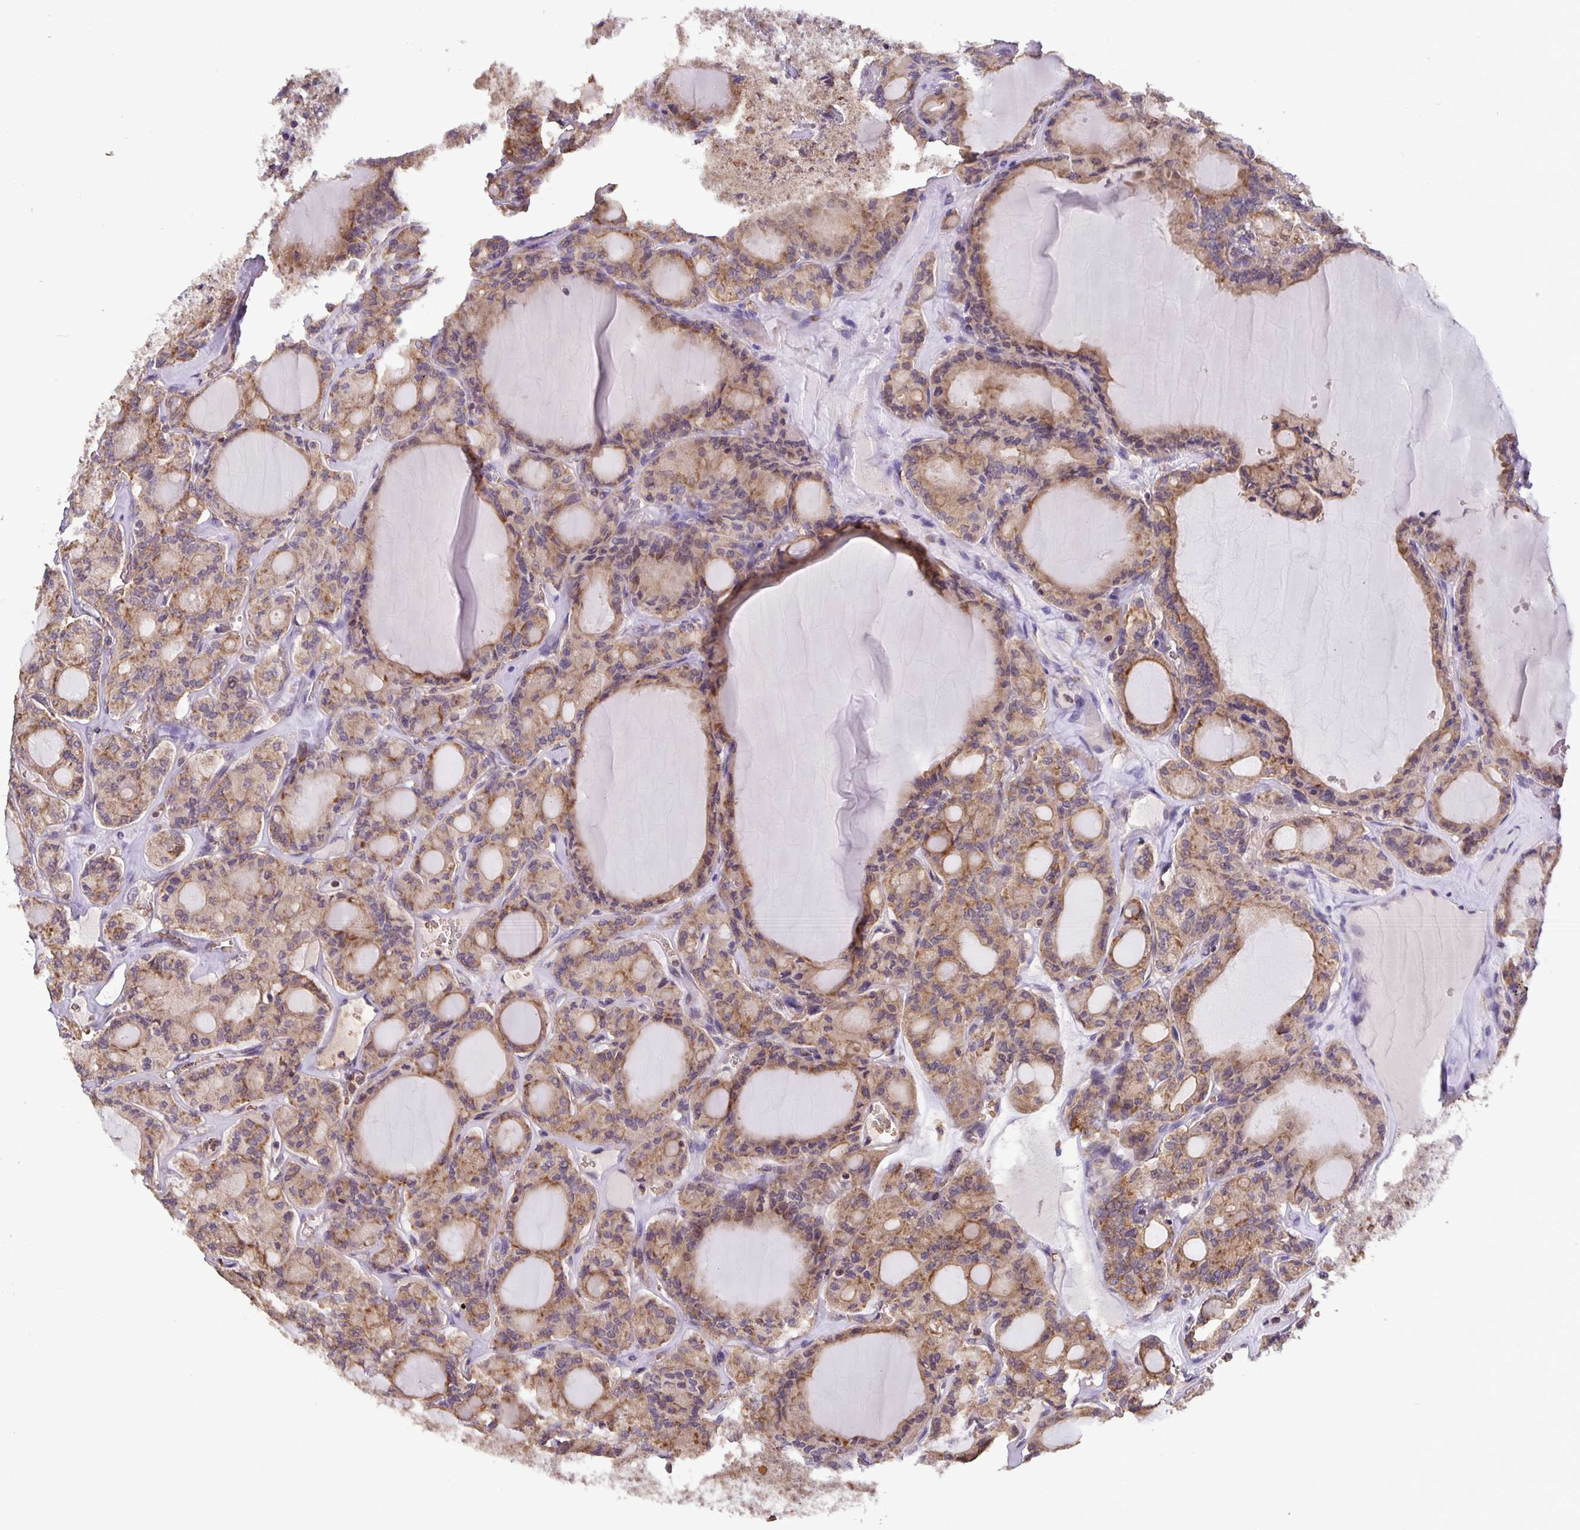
{"staining": {"intensity": "moderate", "quantity": ">75%", "location": "cytoplasmic/membranous"}, "tissue": "thyroid cancer", "cell_type": "Tumor cells", "image_type": "cancer", "snomed": [{"axis": "morphology", "description": "Papillary adenocarcinoma, NOS"}, {"axis": "topography", "description": "Thyroid gland"}], "caption": "This is an image of immunohistochemistry (IHC) staining of thyroid cancer (papillary adenocarcinoma), which shows moderate expression in the cytoplasmic/membranous of tumor cells.", "gene": "TMEM71", "patient": {"sex": "male", "age": 87}}